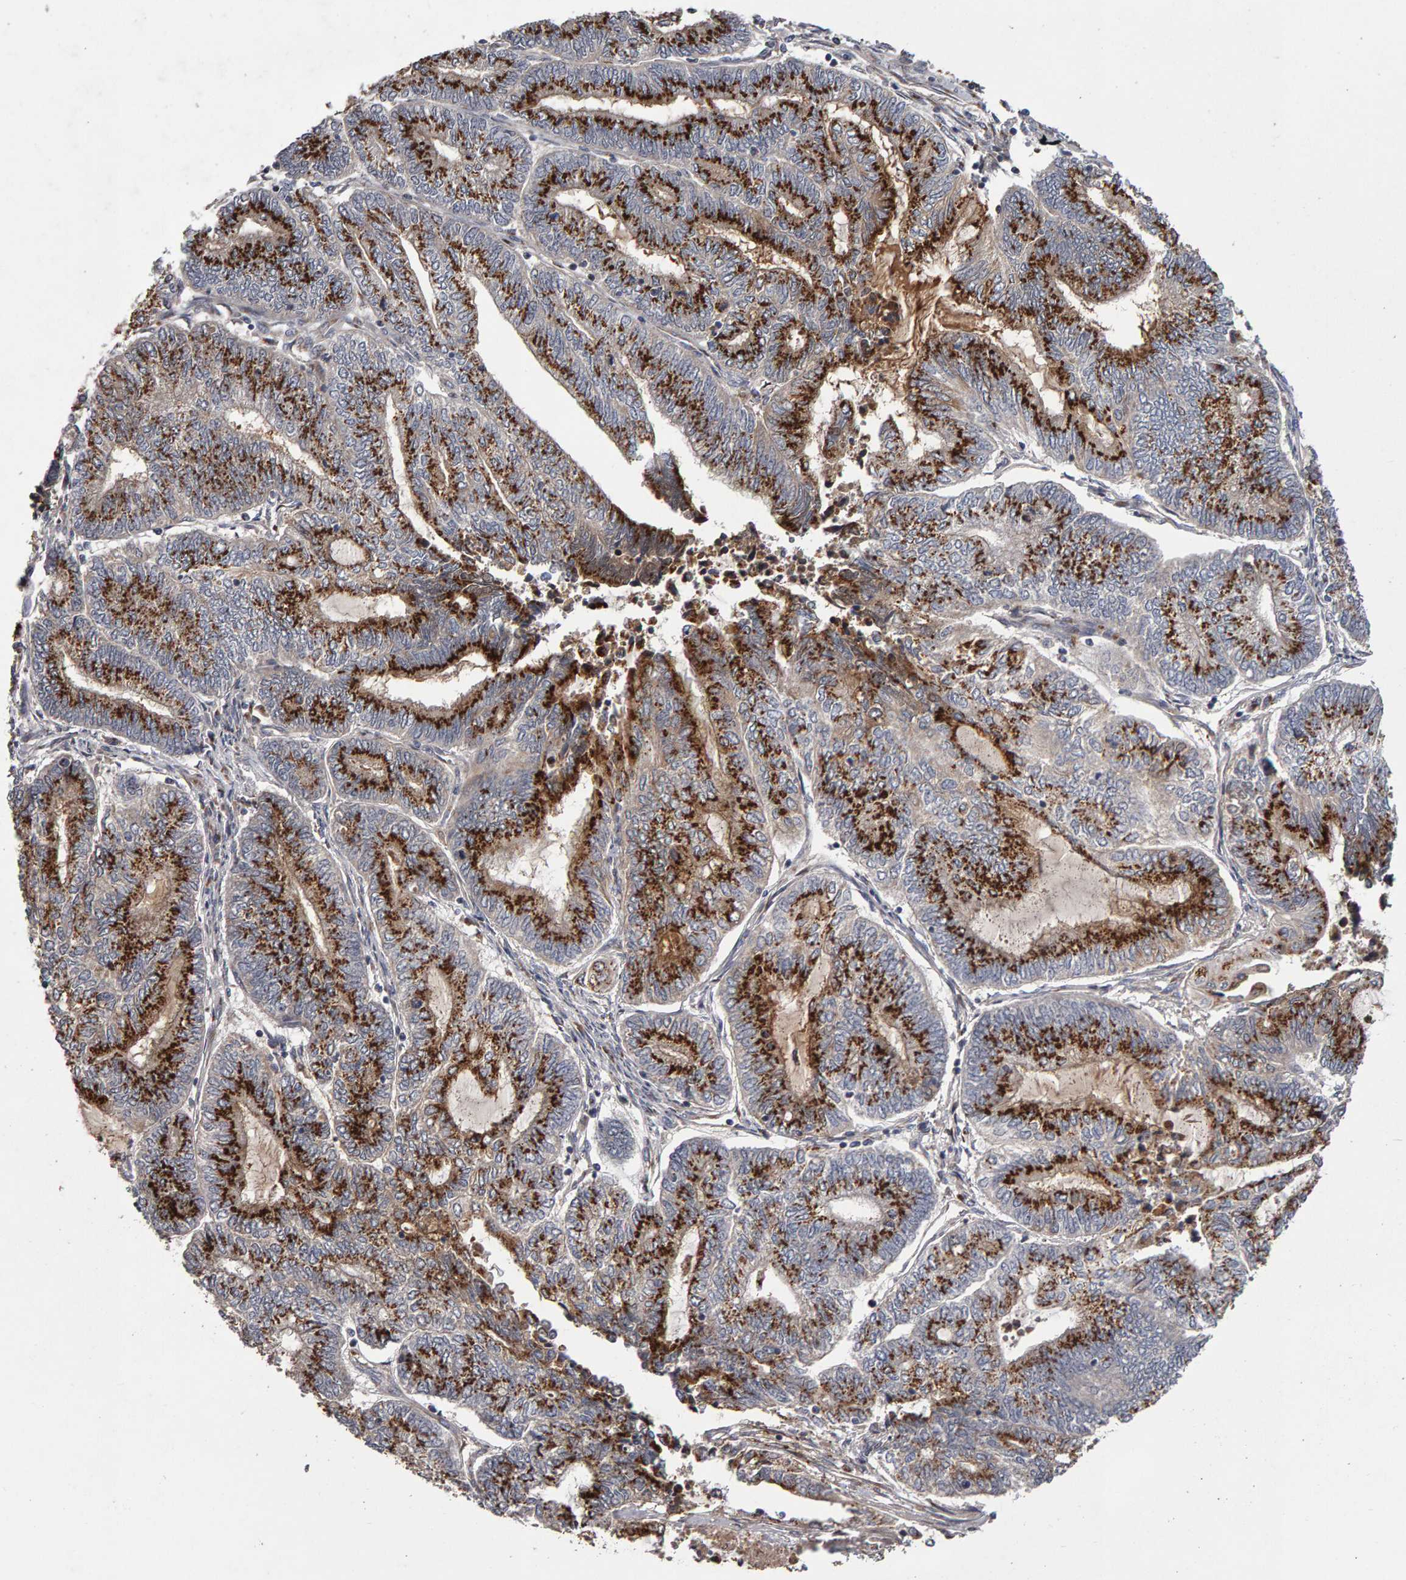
{"staining": {"intensity": "strong", "quantity": ">75%", "location": "cytoplasmic/membranous"}, "tissue": "endometrial cancer", "cell_type": "Tumor cells", "image_type": "cancer", "snomed": [{"axis": "morphology", "description": "Adenocarcinoma, NOS"}, {"axis": "topography", "description": "Uterus"}, {"axis": "topography", "description": "Endometrium"}], "caption": "Immunohistochemistry (DAB (3,3'-diaminobenzidine)) staining of endometrial cancer (adenocarcinoma) exhibits strong cytoplasmic/membranous protein expression in approximately >75% of tumor cells. (Stains: DAB (3,3'-diaminobenzidine) in brown, nuclei in blue, Microscopy: brightfield microscopy at high magnification).", "gene": "CANT1", "patient": {"sex": "female", "age": 70}}